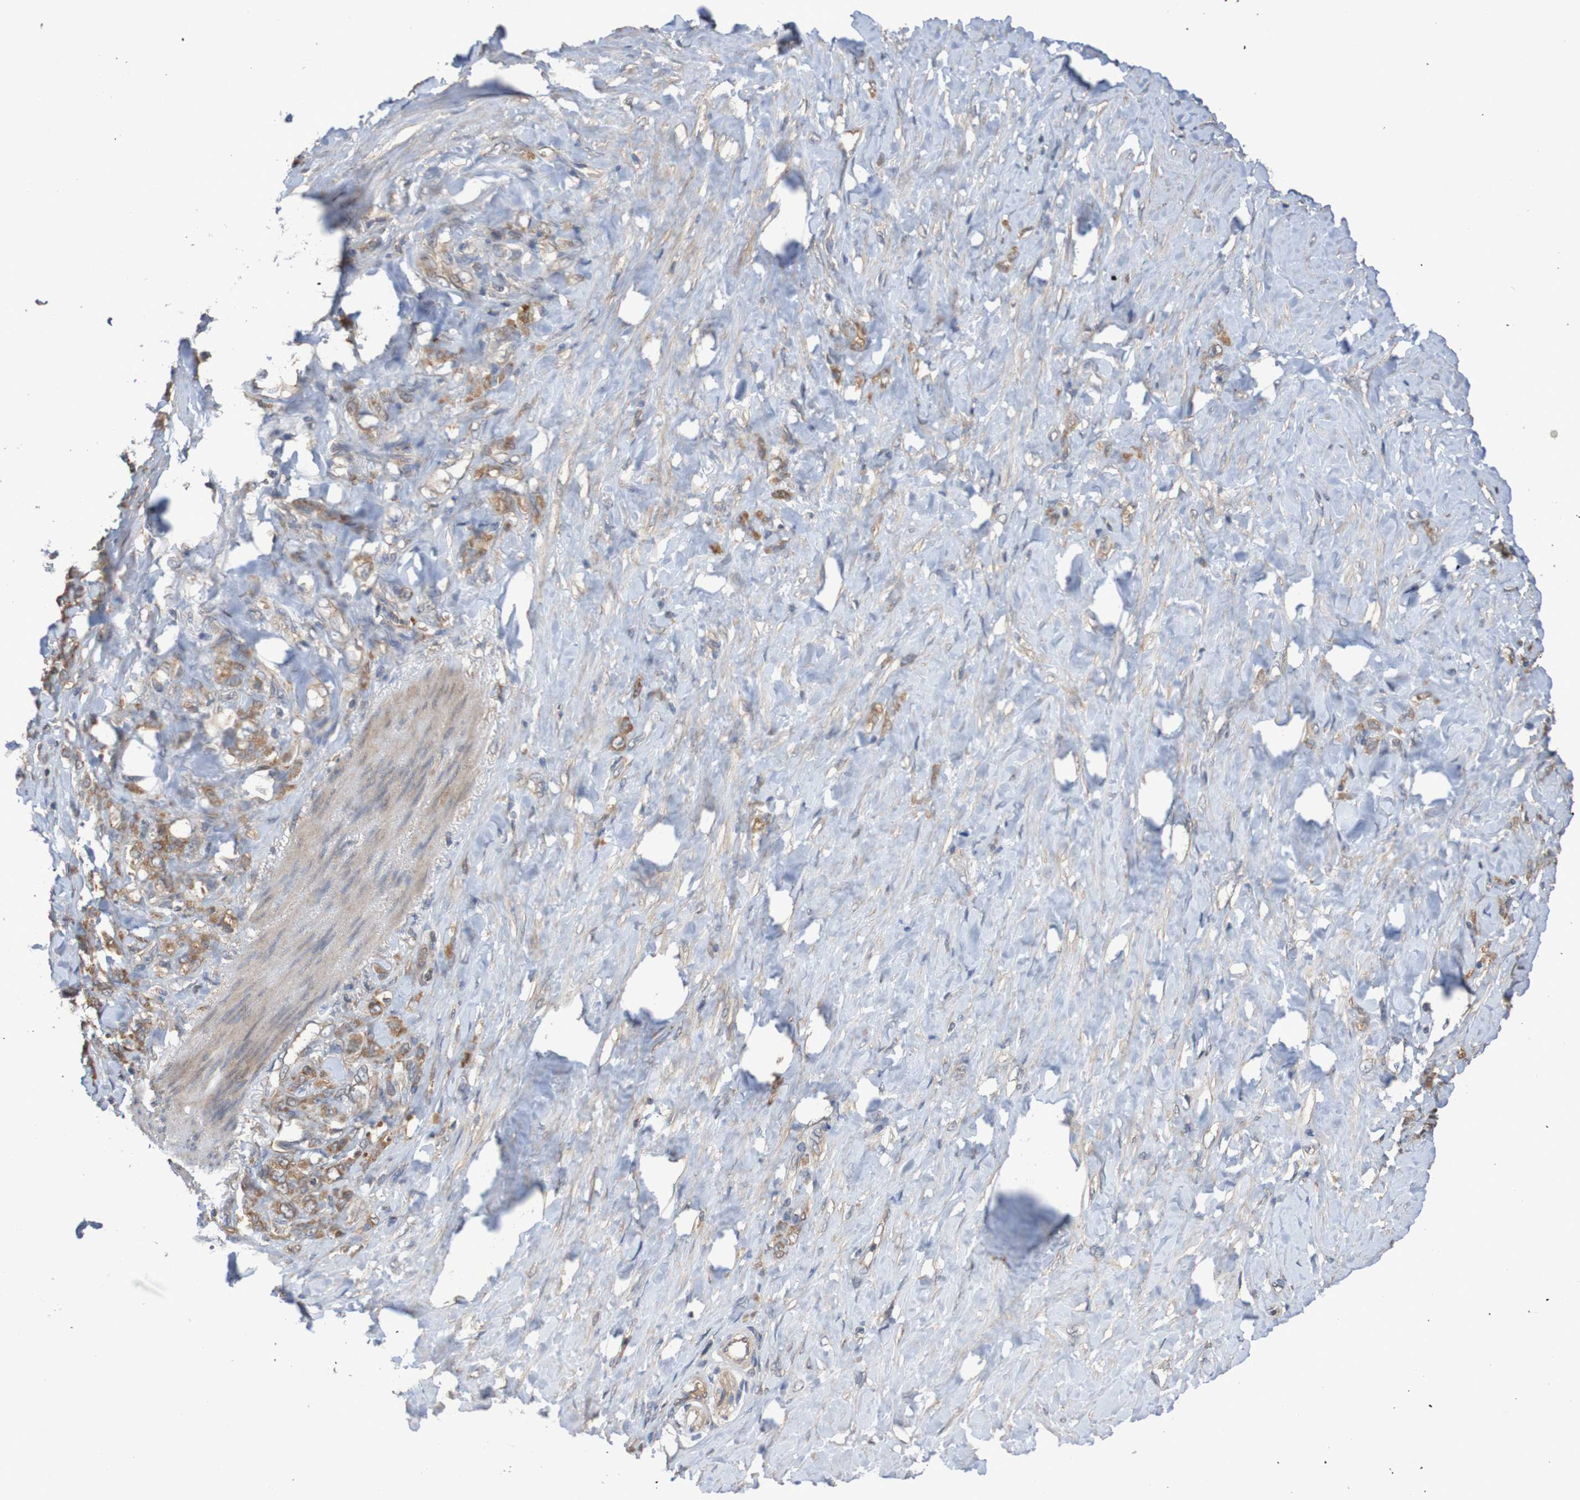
{"staining": {"intensity": "moderate", "quantity": ">75%", "location": "cytoplasmic/membranous"}, "tissue": "stomach cancer", "cell_type": "Tumor cells", "image_type": "cancer", "snomed": [{"axis": "morphology", "description": "Adenocarcinoma, NOS"}, {"axis": "topography", "description": "Stomach"}], "caption": "Protein staining shows moderate cytoplasmic/membranous expression in approximately >75% of tumor cells in stomach adenocarcinoma.", "gene": "PHYH", "patient": {"sex": "male", "age": 82}}